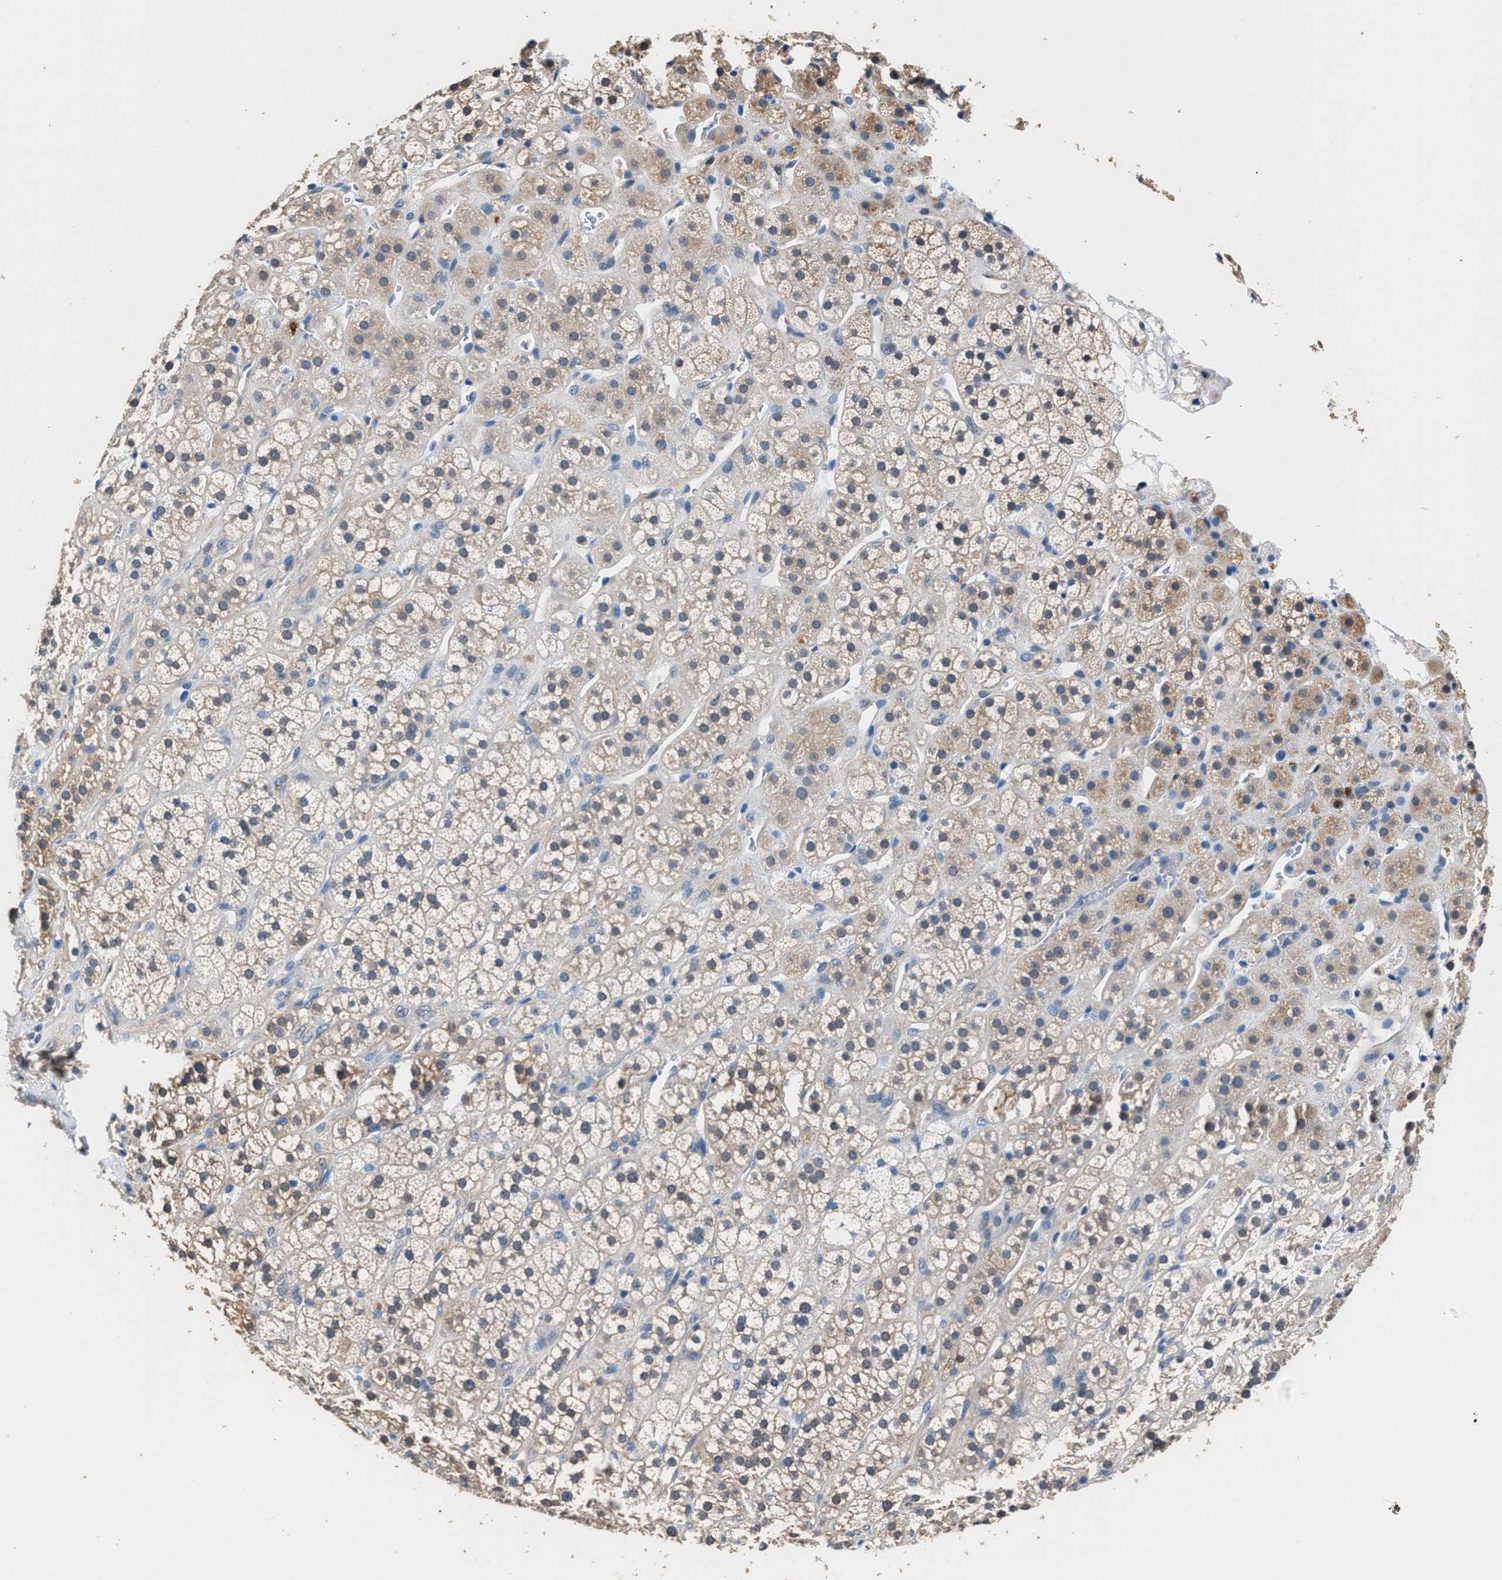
{"staining": {"intensity": "moderate", "quantity": "25%-75%", "location": "cytoplasmic/membranous"}, "tissue": "adrenal gland", "cell_type": "Glandular cells", "image_type": "normal", "snomed": [{"axis": "morphology", "description": "Normal tissue, NOS"}, {"axis": "topography", "description": "Adrenal gland"}], "caption": "Moderate cytoplasmic/membranous protein positivity is present in approximately 25%-75% of glandular cells in adrenal gland. The protein is stained brown, and the nuclei are stained in blue (DAB (3,3'-diaminobenzidine) IHC with brightfield microscopy, high magnification).", "gene": "GSTP1", "patient": {"sex": "male", "age": 56}}